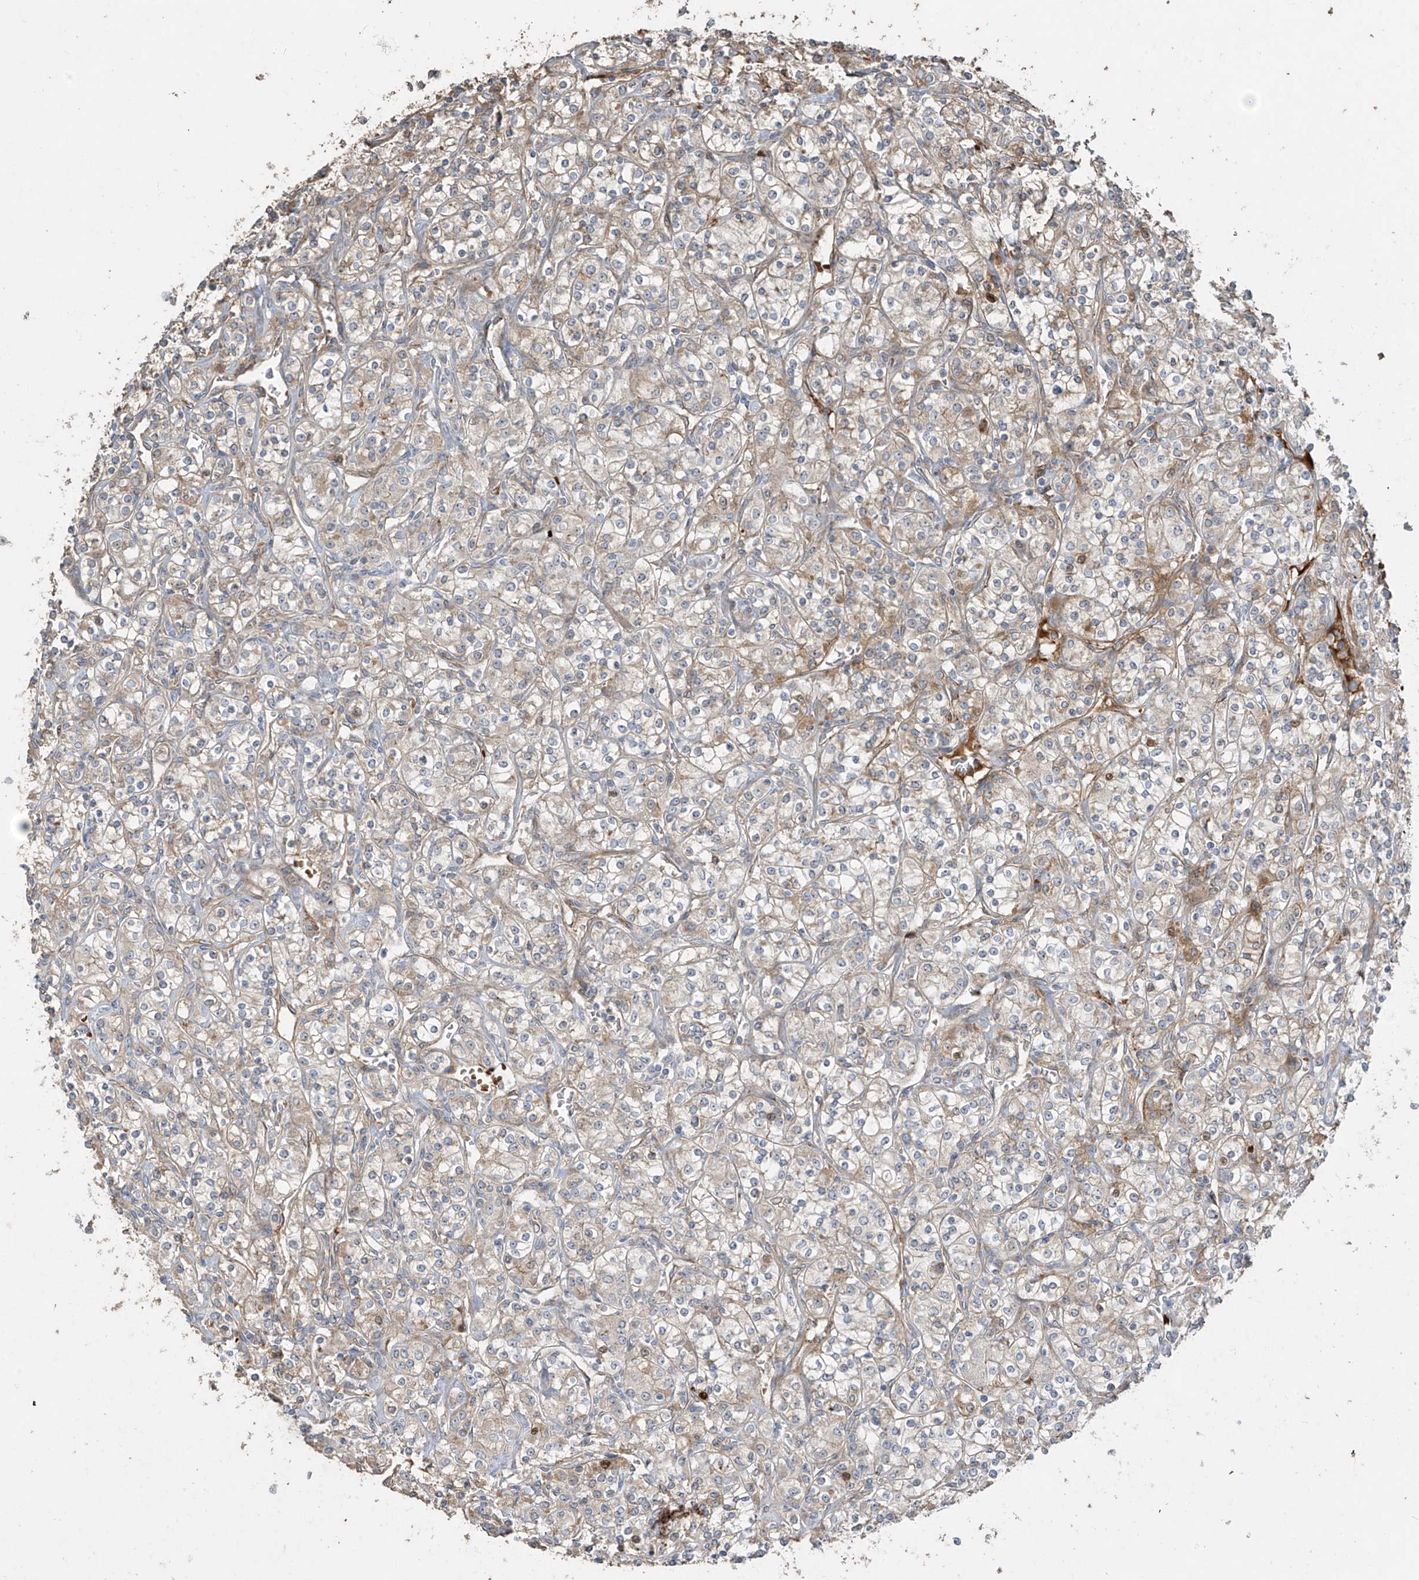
{"staining": {"intensity": "weak", "quantity": "25%-75%", "location": "cytoplasmic/membranous"}, "tissue": "renal cancer", "cell_type": "Tumor cells", "image_type": "cancer", "snomed": [{"axis": "morphology", "description": "Adenocarcinoma, NOS"}, {"axis": "topography", "description": "Kidney"}], "caption": "A micrograph showing weak cytoplasmic/membranous staining in about 25%-75% of tumor cells in adenocarcinoma (renal), as visualized by brown immunohistochemical staining.", "gene": "ABTB1", "patient": {"sex": "male", "age": 77}}